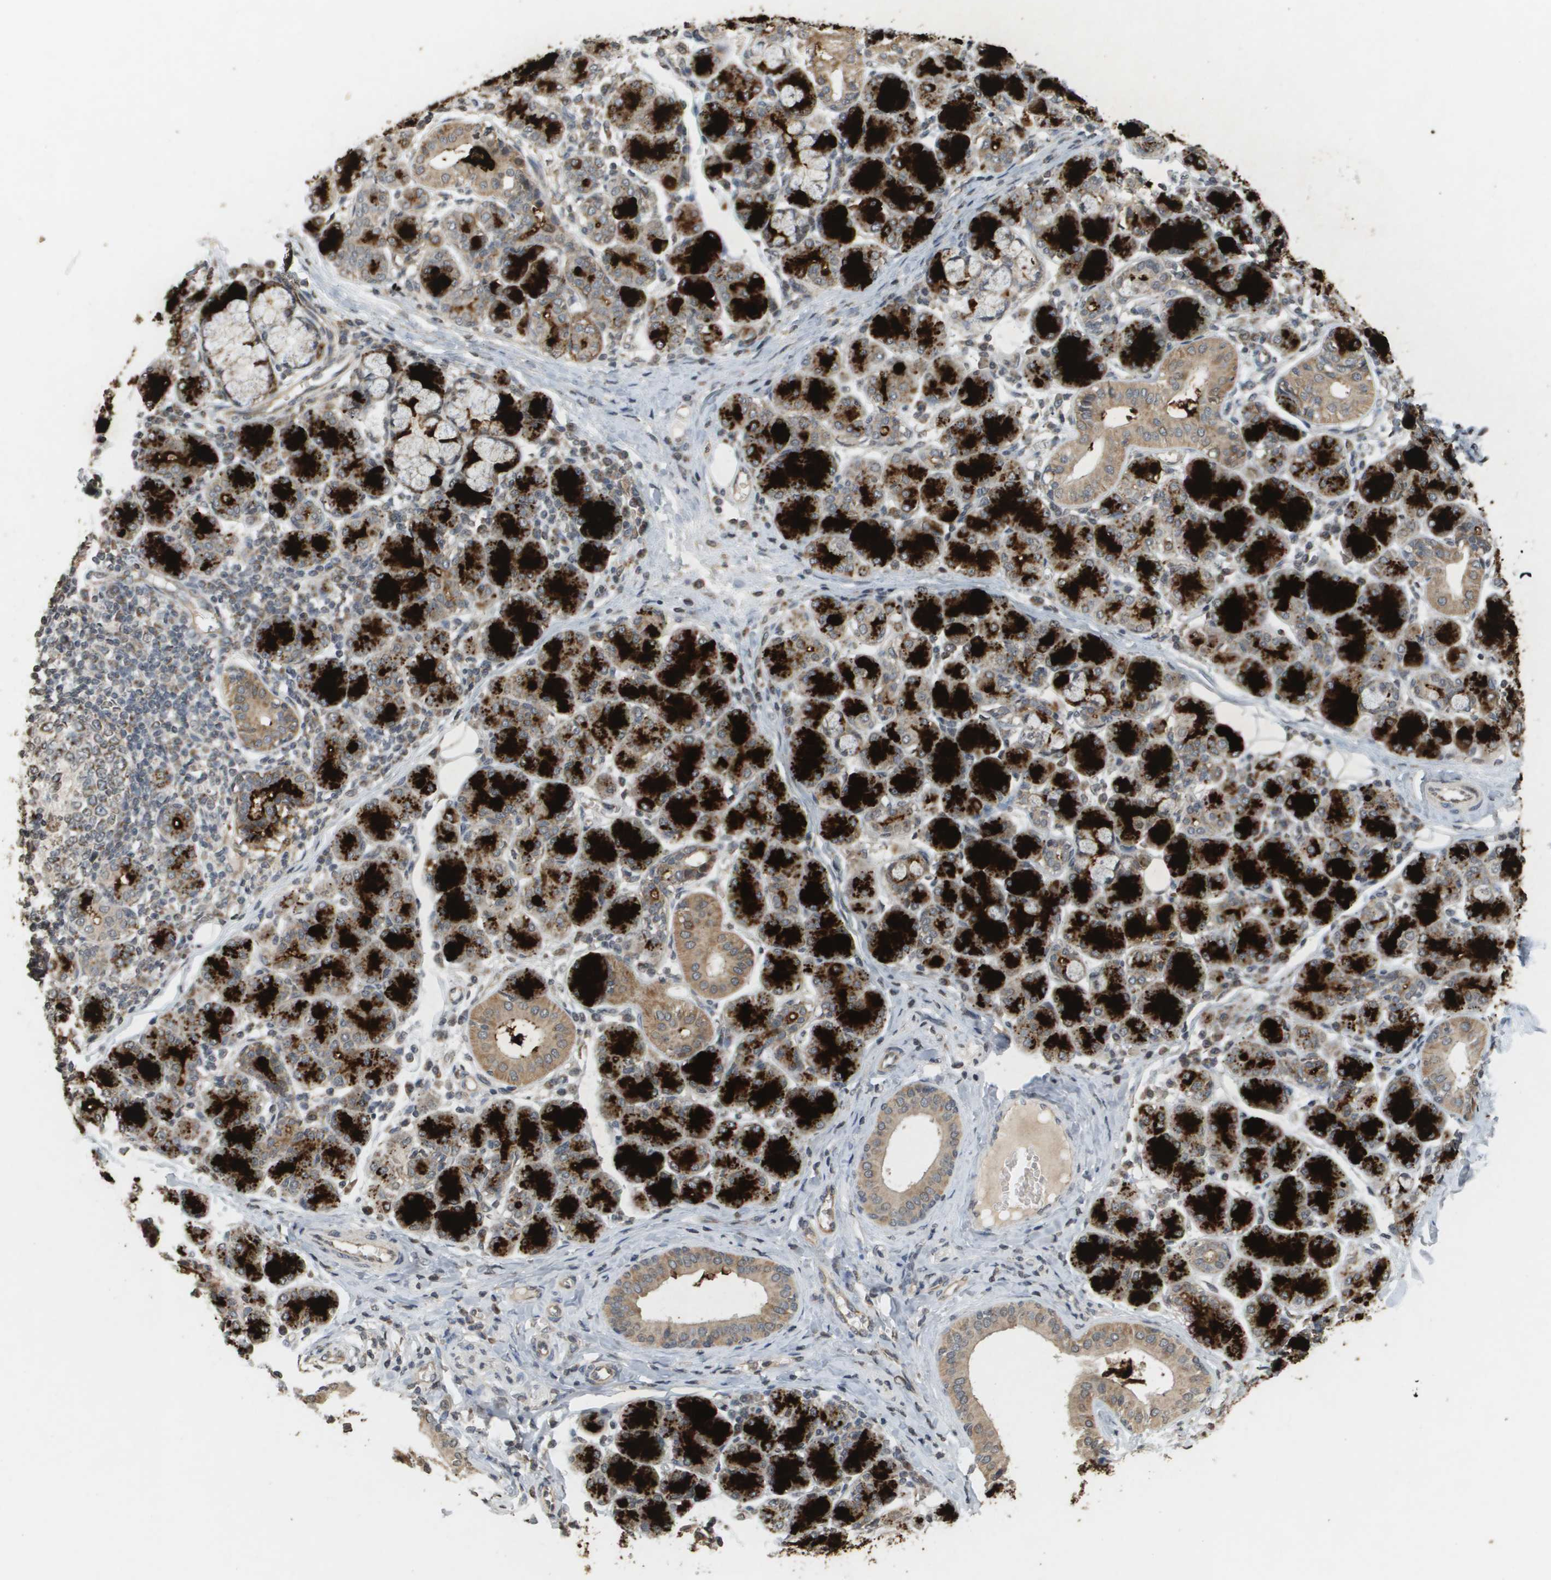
{"staining": {"intensity": "strong", "quantity": "25%-75%", "location": "cytoplasmic/membranous"}, "tissue": "salivary gland", "cell_type": "Glandular cells", "image_type": "normal", "snomed": [{"axis": "morphology", "description": "Normal tissue, NOS"}, {"axis": "morphology", "description": "Inflammation, NOS"}, {"axis": "topography", "description": "Lymph node"}, {"axis": "topography", "description": "Salivary gland"}], "caption": "Salivary gland stained with a brown dye shows strong cytoplasmic/membranous positive staining in about 25%-75% of glandular cells.", "gene": "RAB21", "patient": {"sex": "male", "age": 3}}